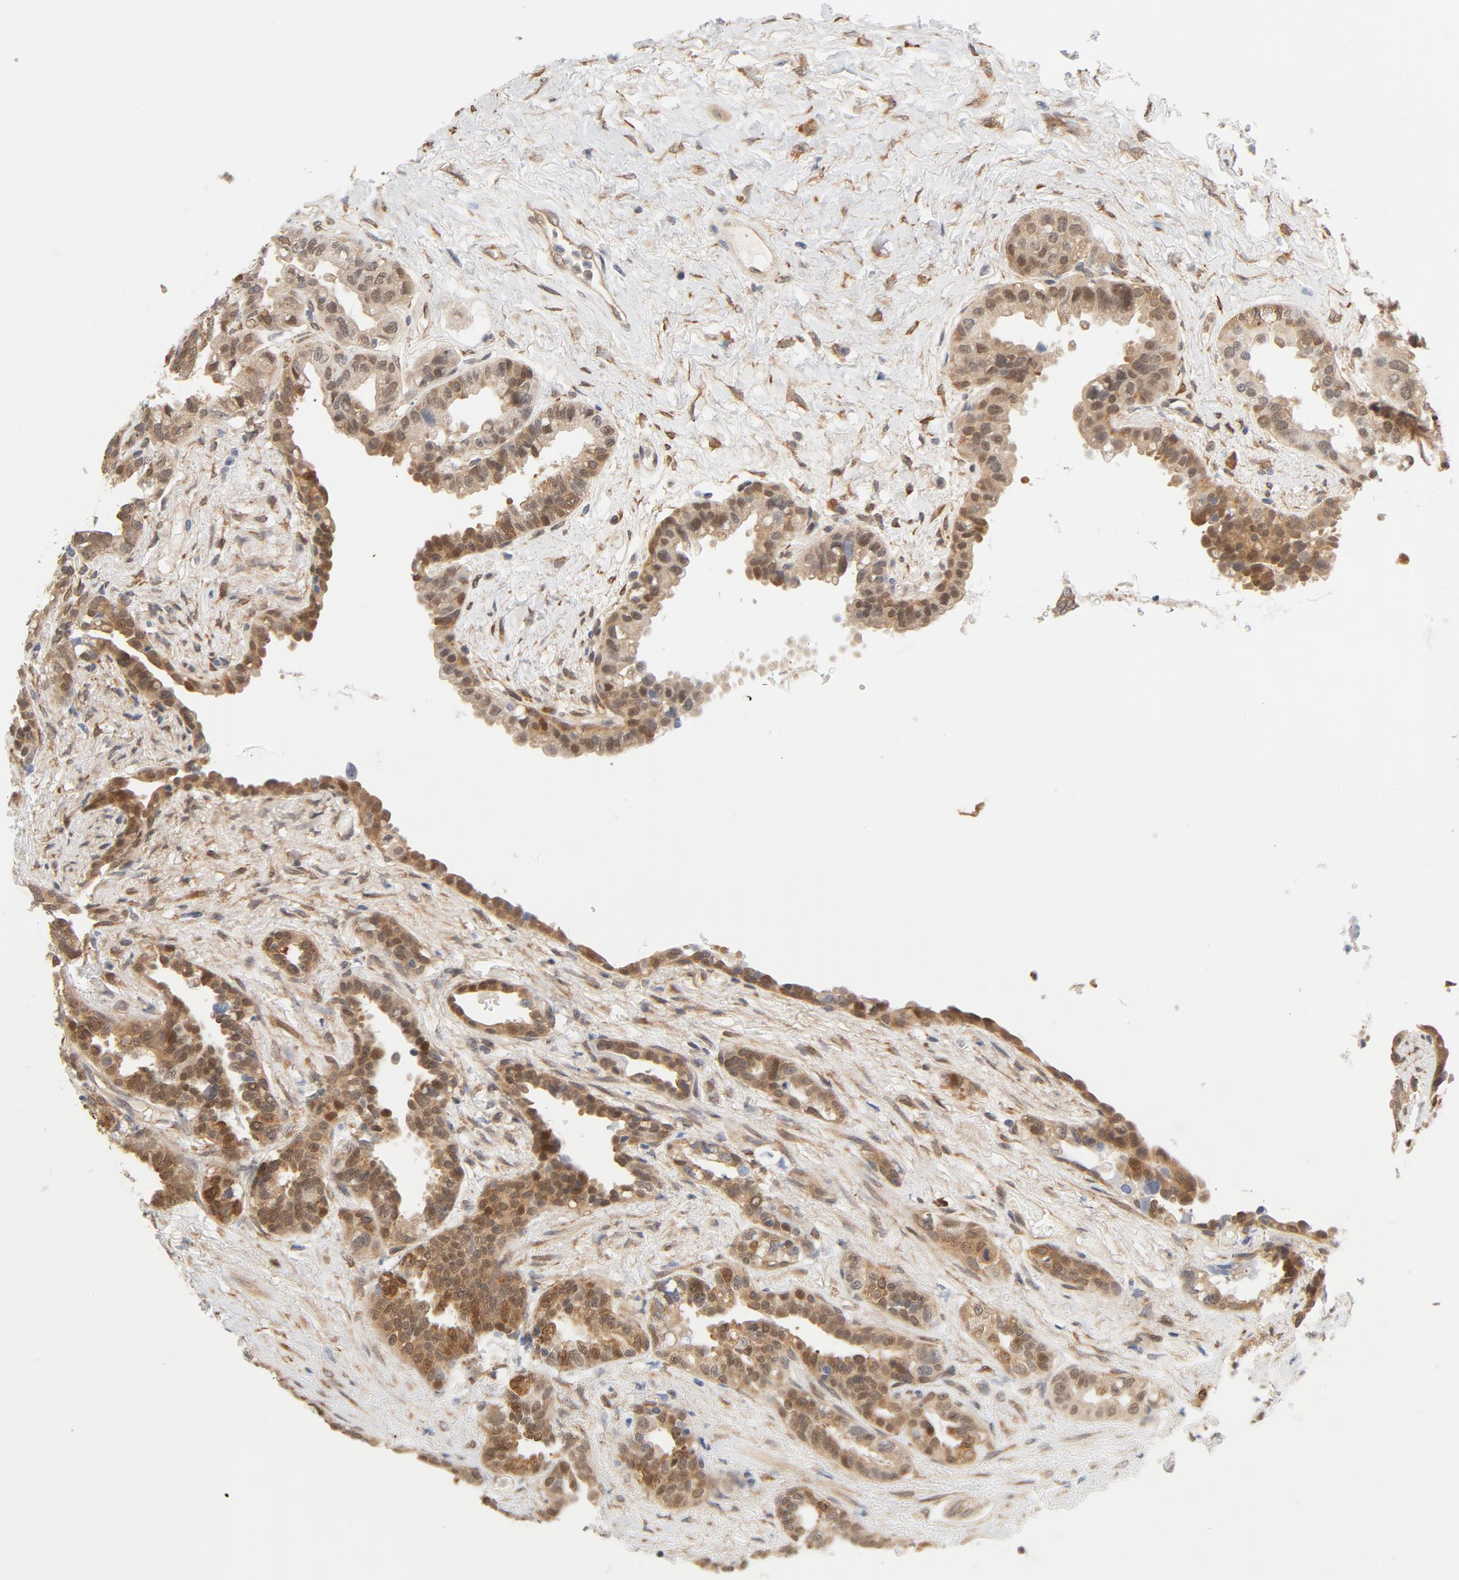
{"staining": {"intensity": "moderate", "quantity": ">75%", "location": "cytoplasmic/membranous,nuclear"}, "tissue": "seminal vesicle", "cell_type": "Glandular cells", "image_type": "normal", "snomed": [{"axis": "morphology", "description": "Normal tissue, NOS"}, {"axis": "topography", "description": "Seminal veicle"}], "caption": "Brown immunohistochemical staining in normal seminal vesicle exhibits moderate cytoplasmic/membranous,nuclear positivity in about >75% of glandular cells.", "gene": "EIF4E", "patient": {"sex": "male", "age": 61}}